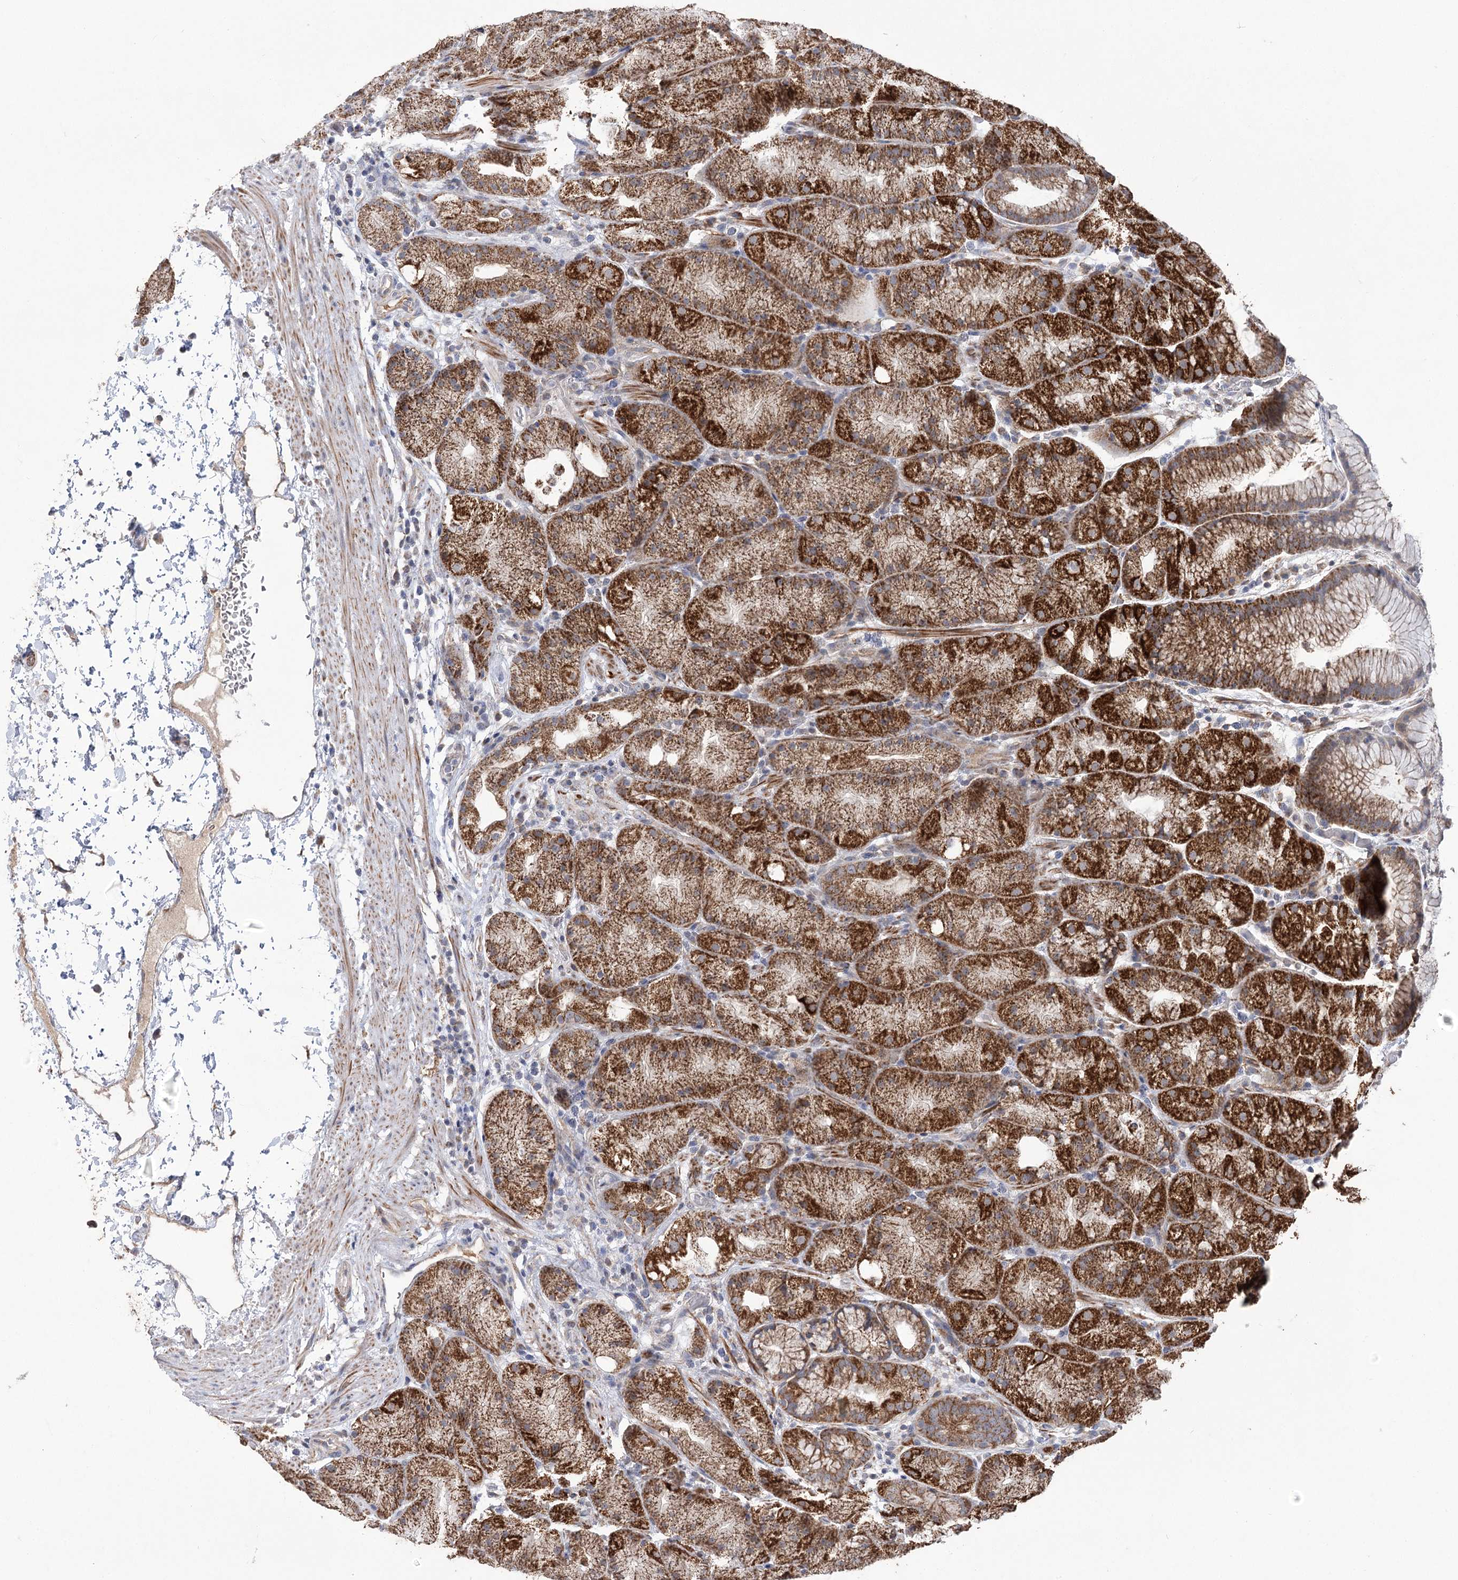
{"staining": {"intensity": "strong", "quantity": ">75%", "location": "cytoplasmic/membranous"}, "tissue": "stomach", "cell_type": "Glandular cells", "image_type": "normal", "snomed": [{"axis": "morphology", "description": "Normal tissue, NOS"}, {"axis": "topography", "description": "Stomach, upper"}, {"axis": "topography", "description": "Stomach"}], "caption": "A photomicrograph showing strong cytoplasmic/membranous positivity in approximately >75% of glandular cells in unremarkable stomach, as visualized by brown immunohistochemical staining.", "gene": "ECHDC3", "patient": {"sex": "male", "age": 48}}